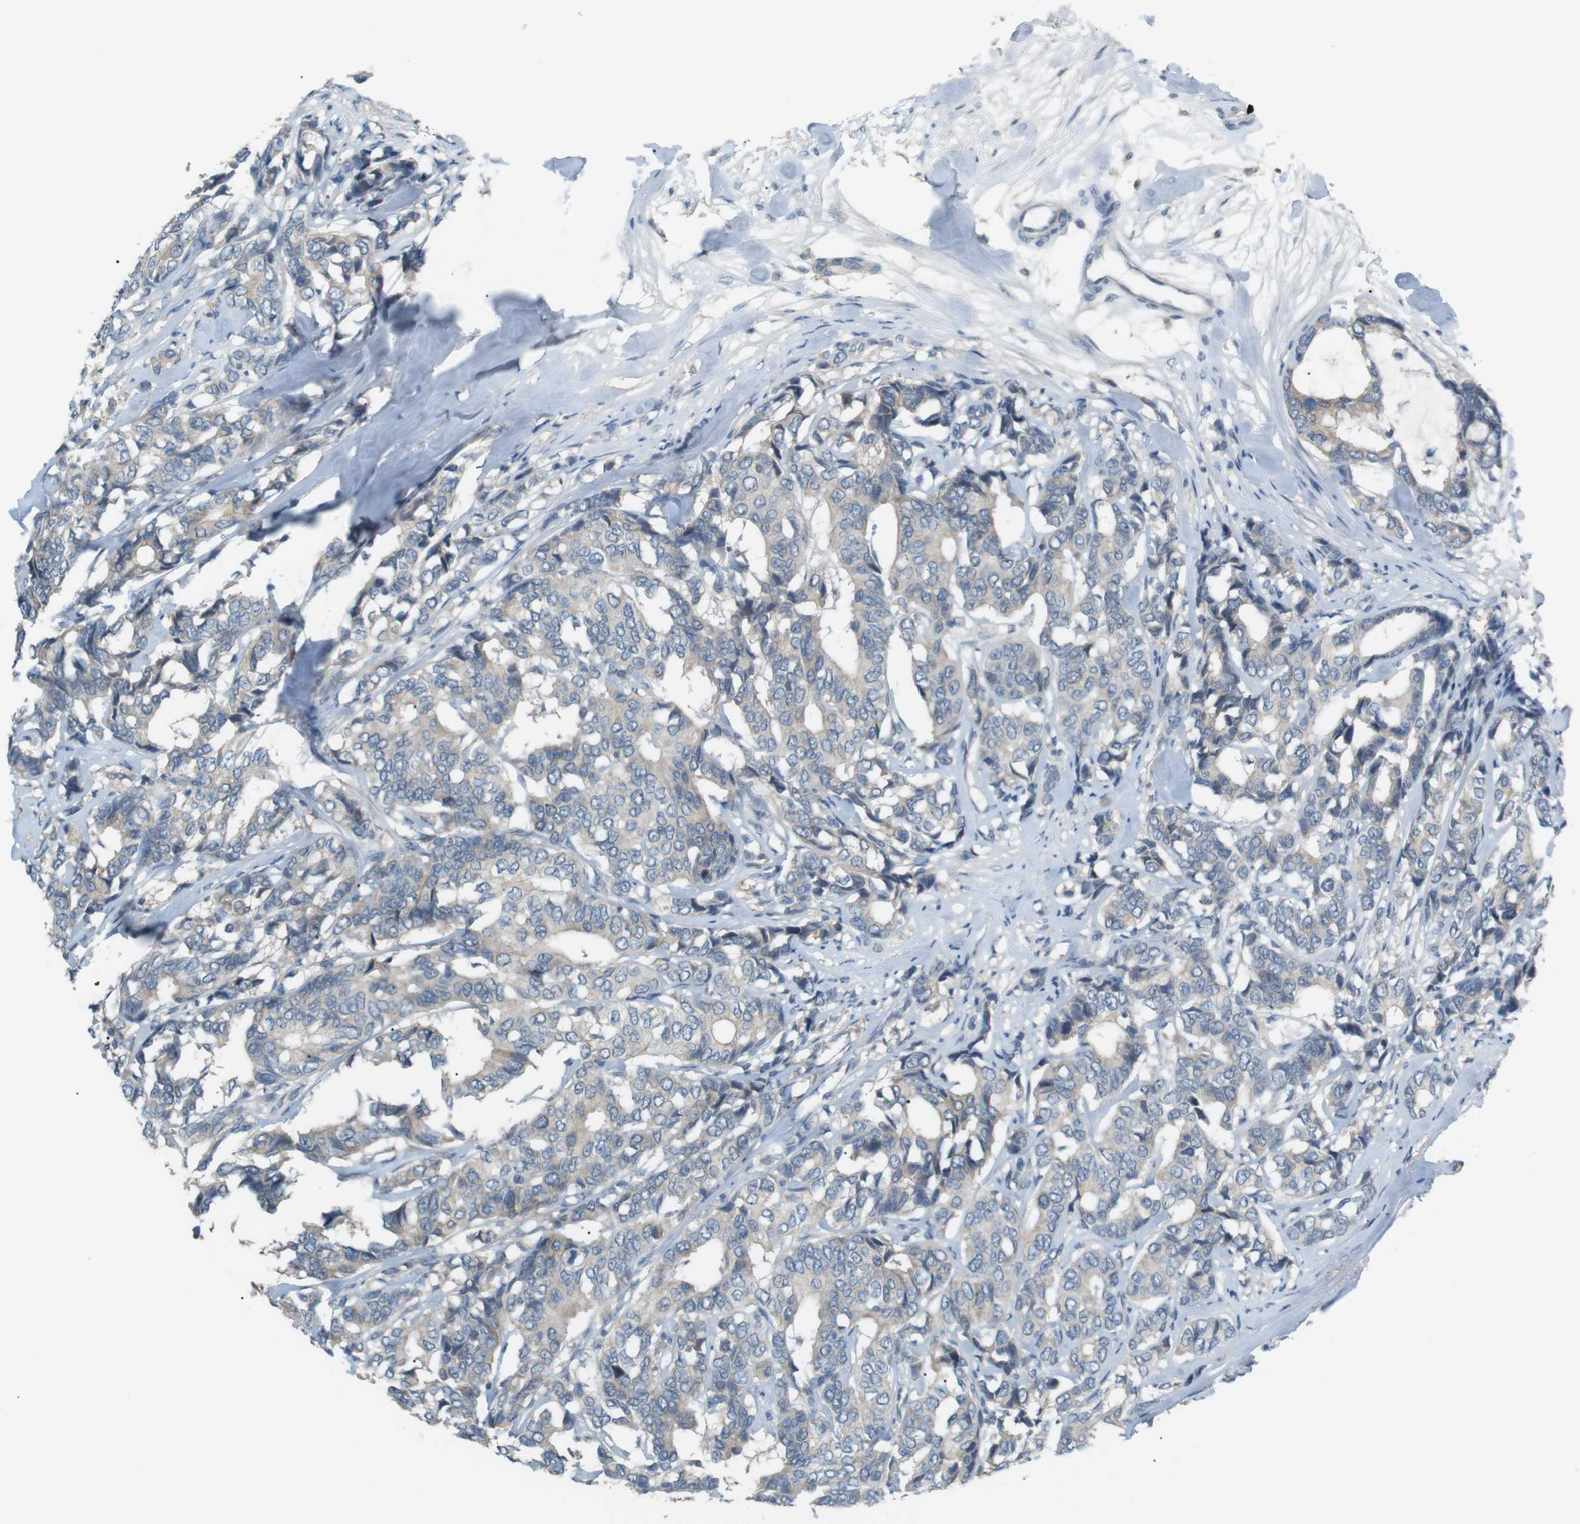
{"staining": {"intensity": "weak", "quantity": "<25%", "location": "cytoplasmic/membranous"}, "tissue": "breast cancer", "cell_type": "Tumor cells", "image_type": "cancer", "snomed": [{"axis": "morphology", "description": "Duct carcinoma"}, {"axis": "topography", "description": "Breast"}], "caption": "An immunohistochemistry (IHC) photomicrograph of intraductal carcinoma (breast) is shown. There is no staining in tumor cells of intraductal carcinoma (breast).", "gene": "RTN3", "patient": {"sex": "female", "age": 87}}